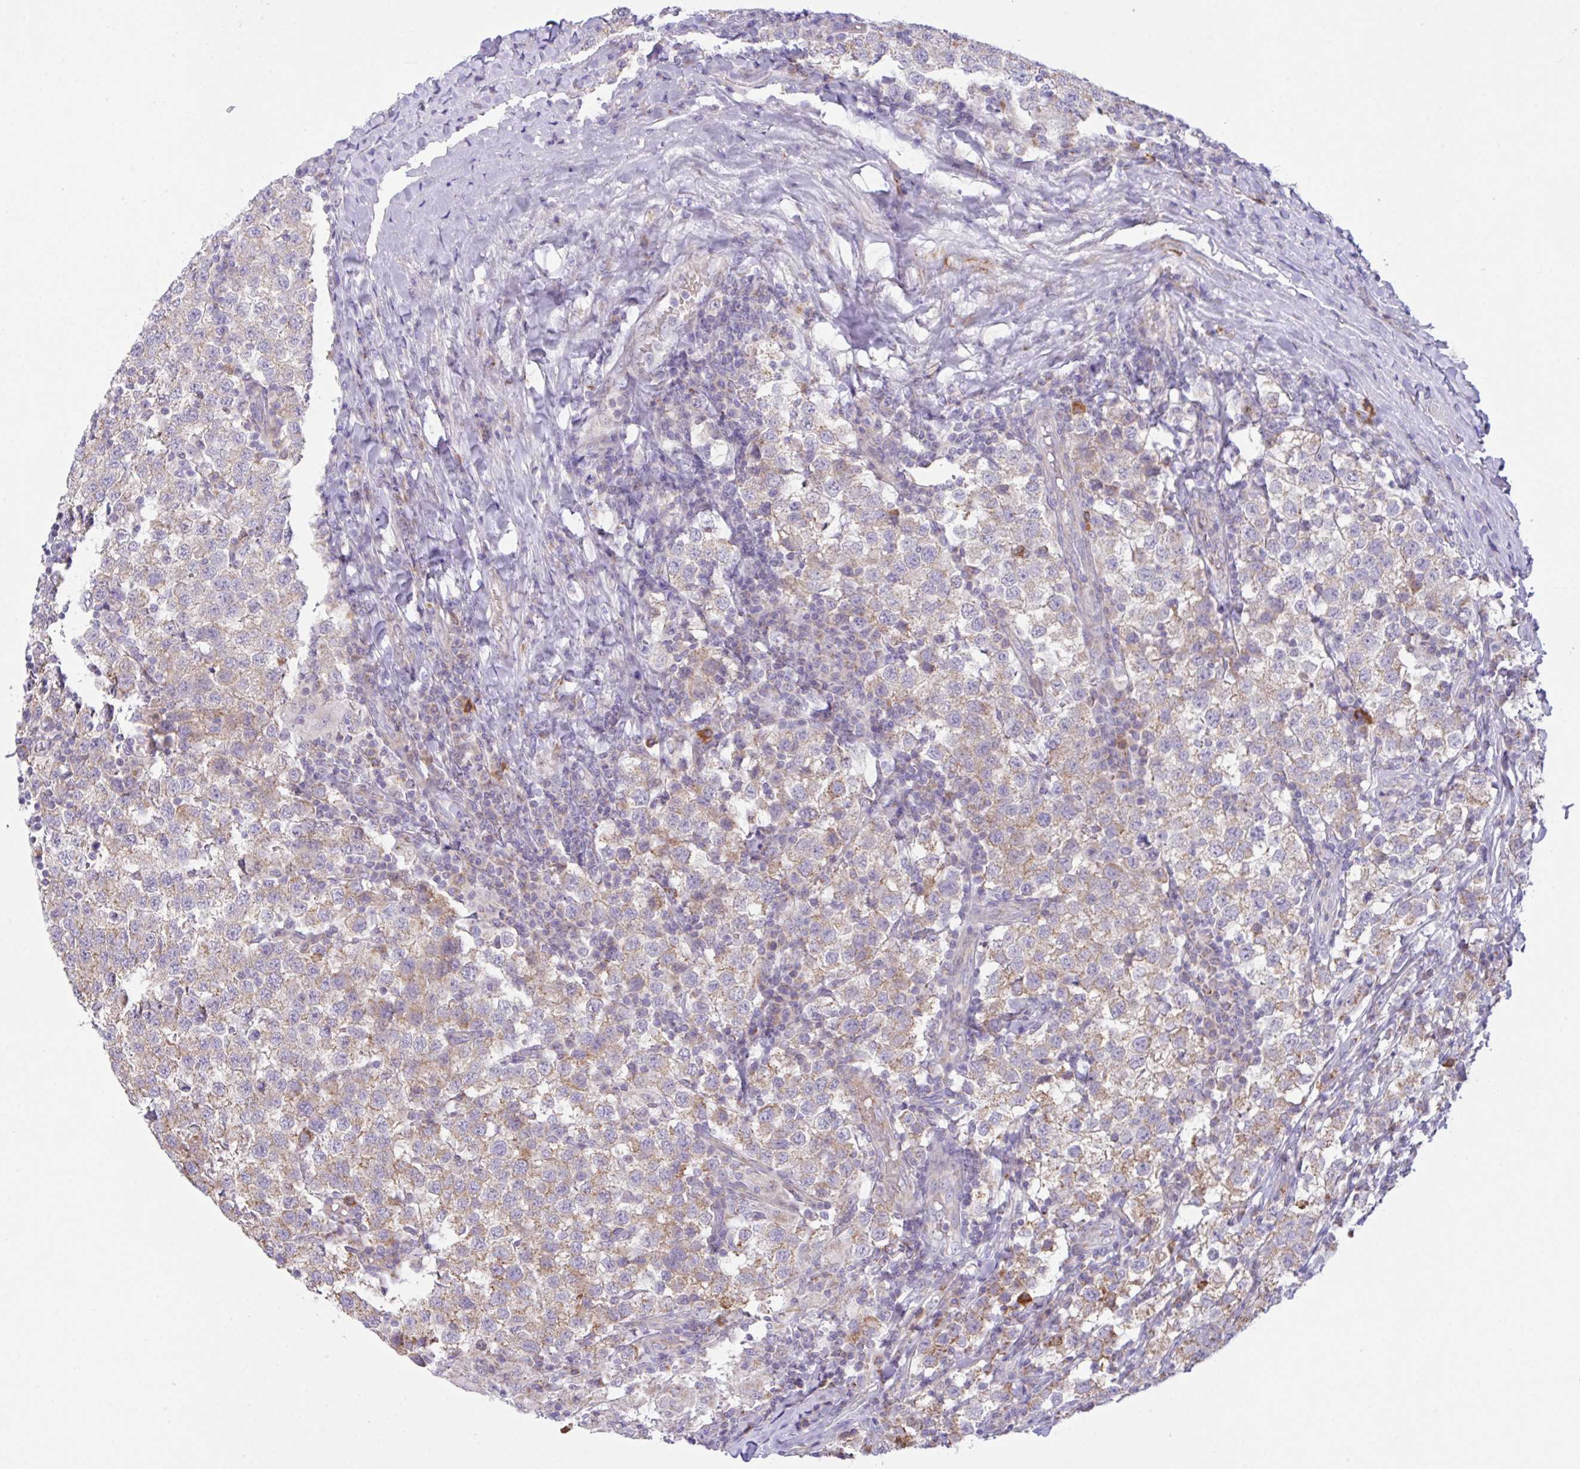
{"staining": {"intensity": "weak", "quantity": ">75%", "location": "cytoplasmic/membranous"}, "tissue": "testis cancer", "cell_type": "Tumor cells", "image_type": "cancer", "snomed": [{"axis": "morphology", "description": "Seminoma, NOS"}, {"axis": "topography", "description": "Testis"}], "caption": "A low amount of weak cytoplasmic/membranous expression is identified in about >75% of tumor cells in testis seminoma tissue. The protein is stained brown, and the nuclei are stained in blue (DAB IHC with brightfield microscopy, high magnification).", "gene": "CHDH", "patient": {"sex": "male", "age": 34}}